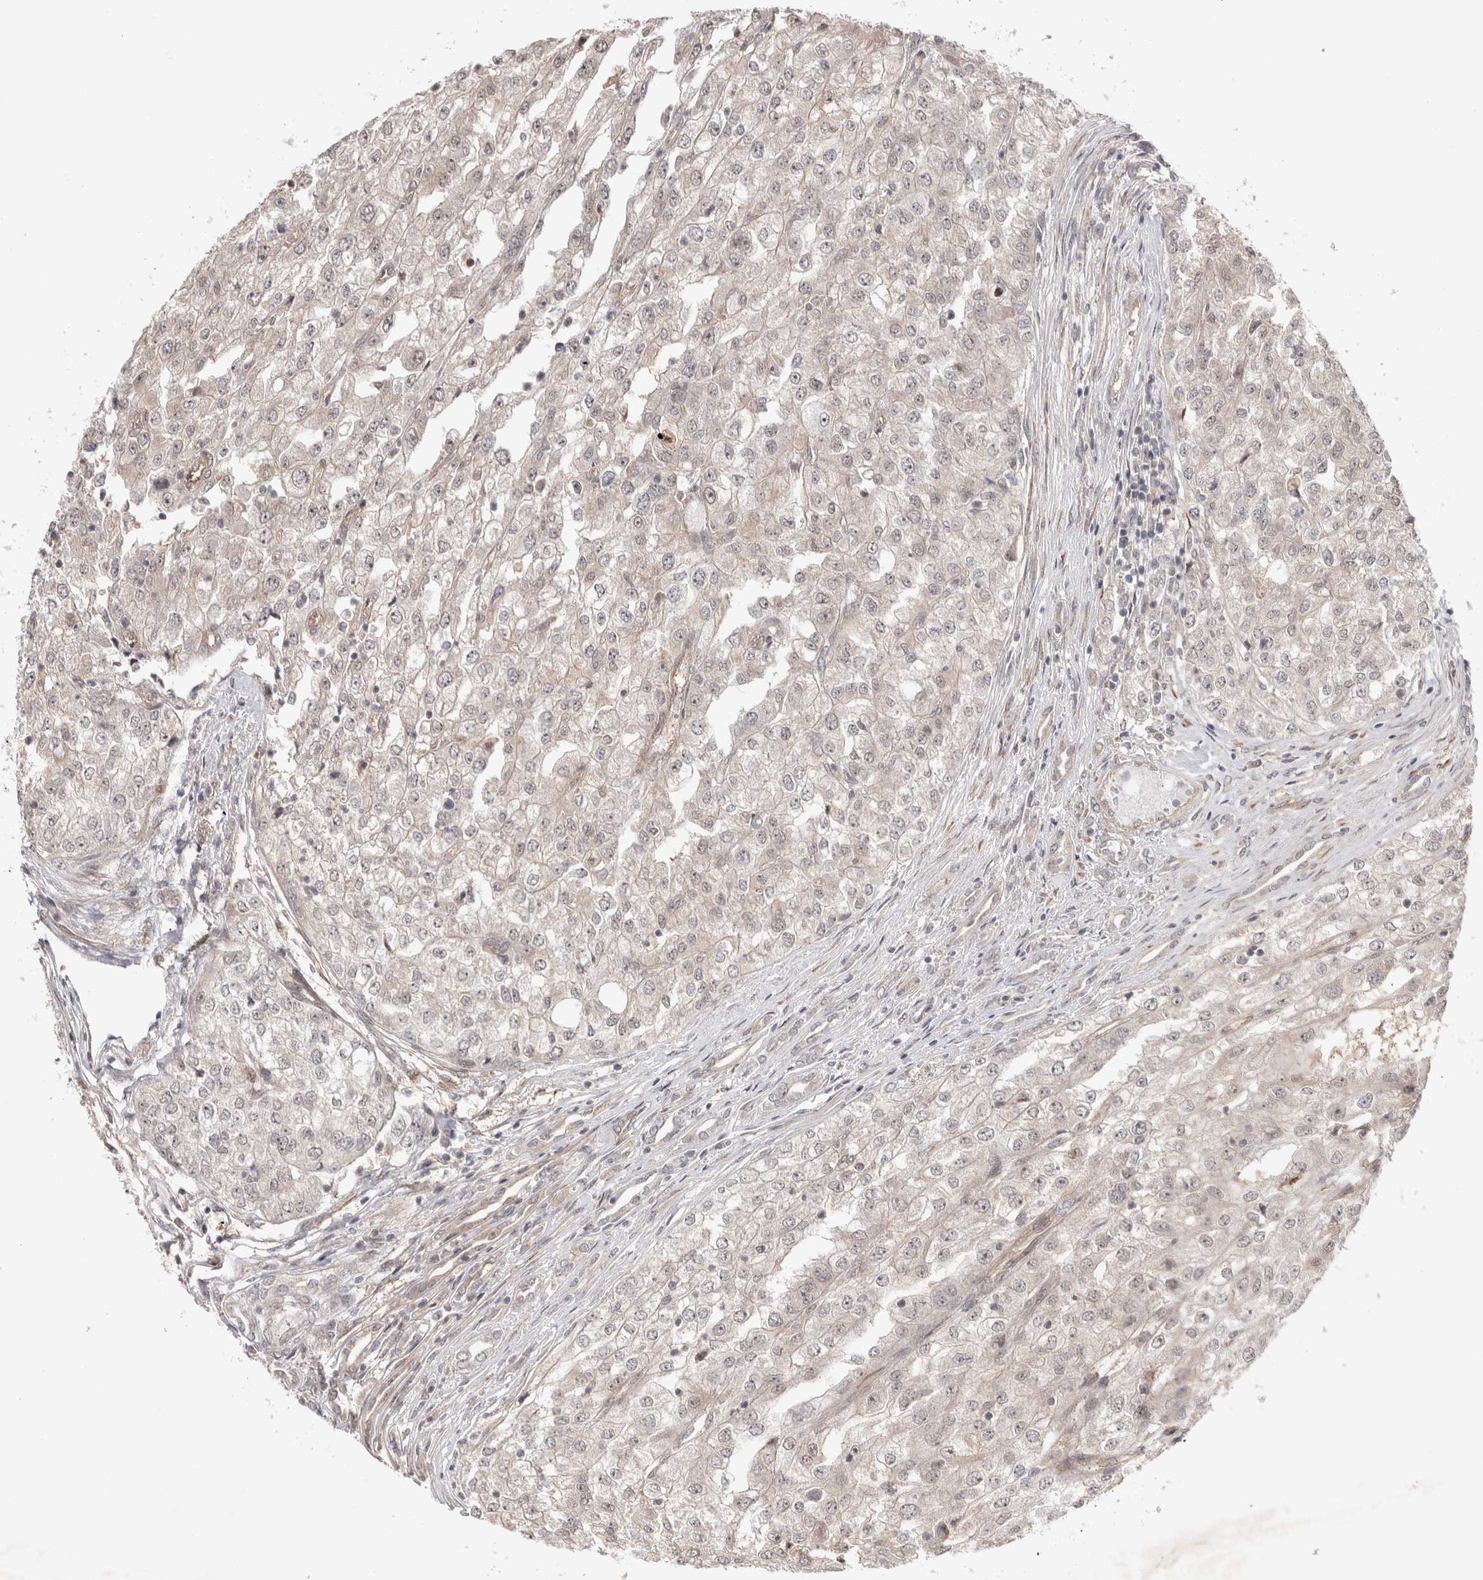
{"staining": {"intensity": "negative", "quantity": "none", "location": "none"}, "tissue": "renal cancer", "cell_type": "Tumor cells", "image_type": "cancer", "snomed": [{"axis": "morphology", "description": "Adenocarcinoma, NOS"}, {"axis": "topography", "description": "Kidney"}], "caption": "High power microscopy photomicrograph of an immunohistochemistry photomicrograph of renal cancer, revealing no significant expression in tumor cells.", "gene": "ZNF318", "patient": {"sex": "female", "age": 54}}